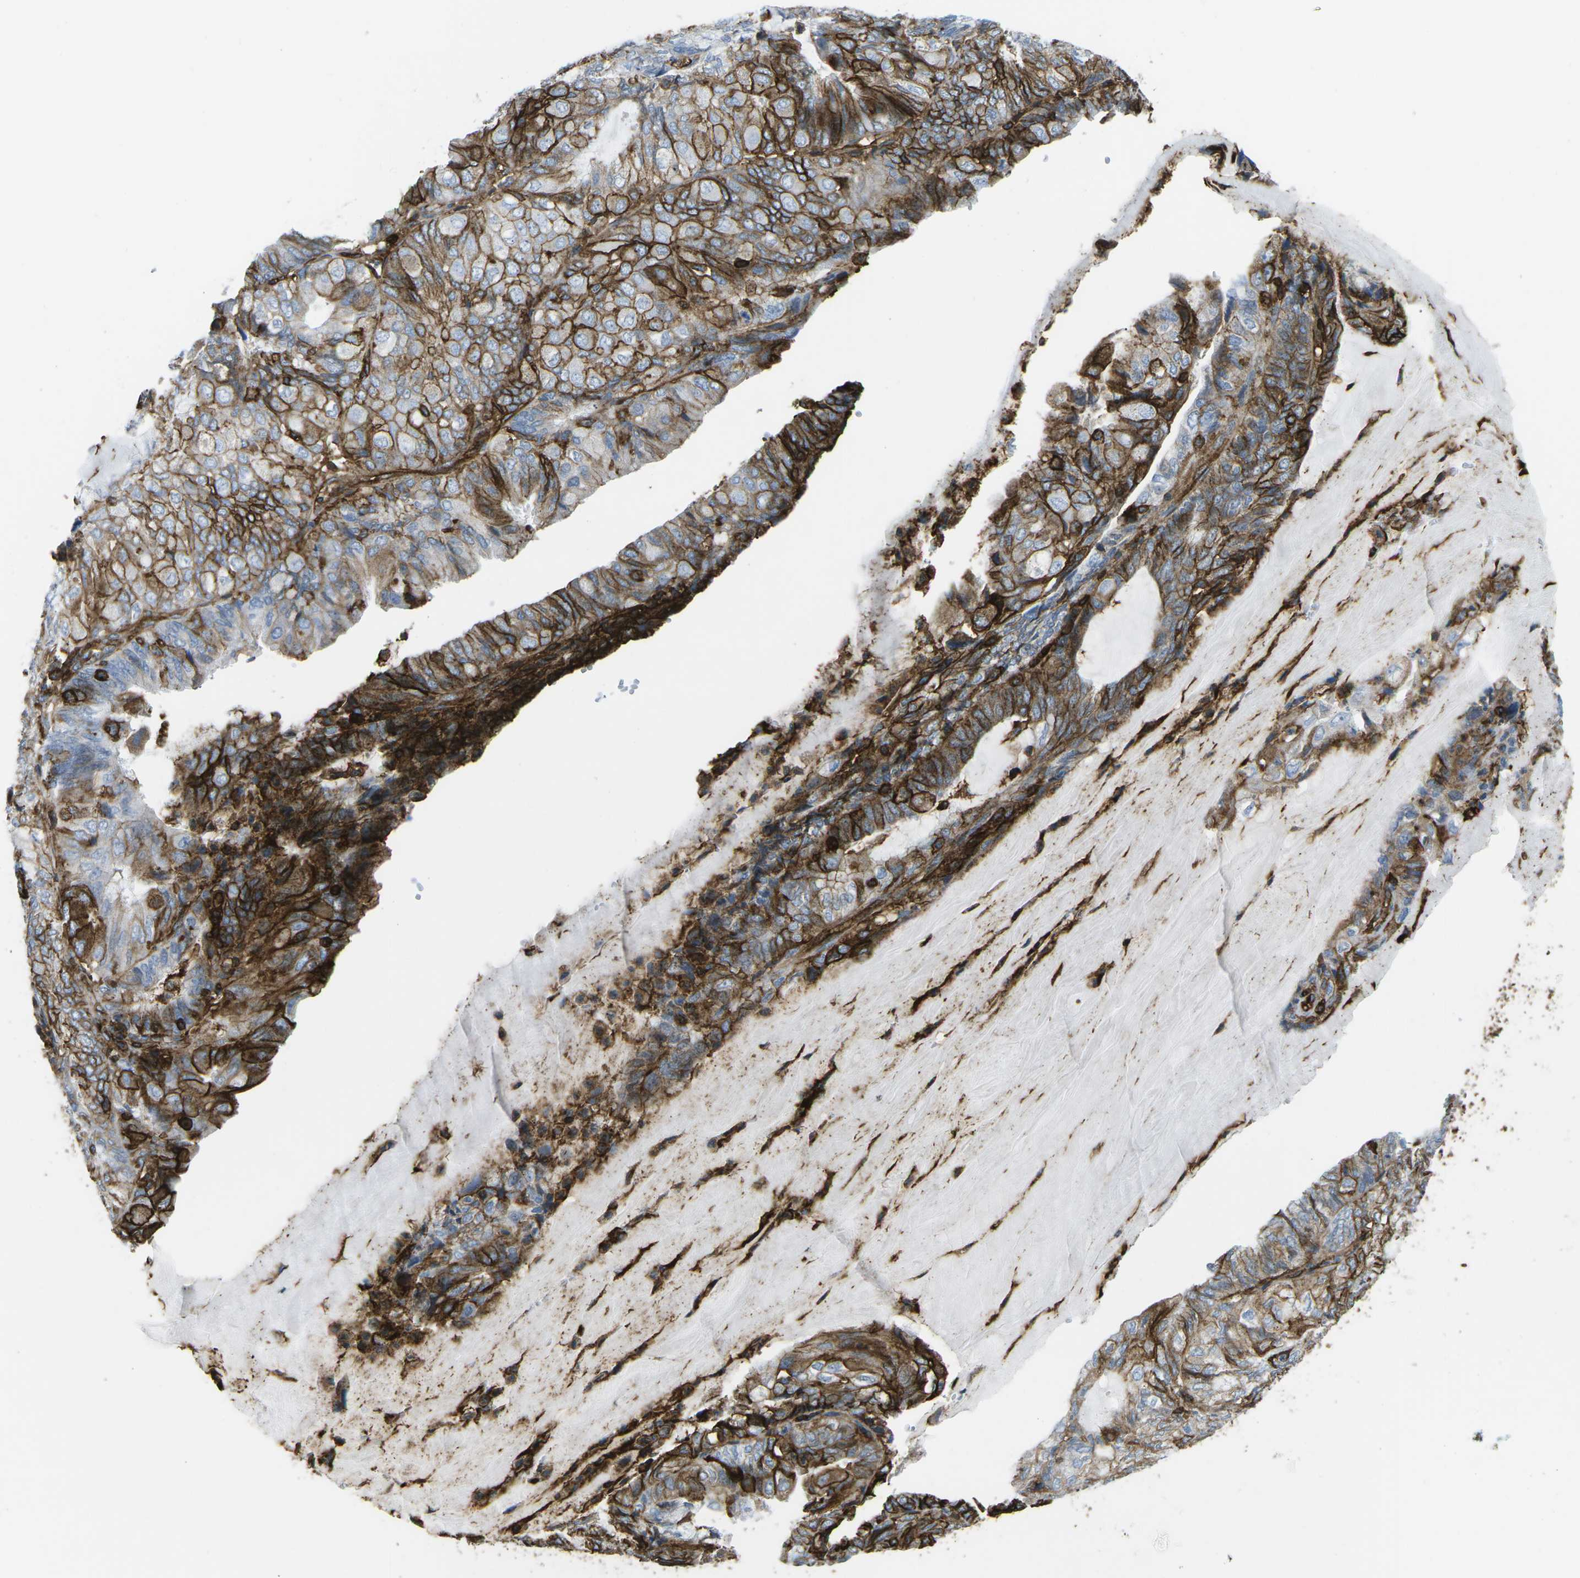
{"staining": {"intensity": "strong", "quantity": ">75%", "location": "cytoplasmic/membranous"}, "tissue": "endometrial cancer", "cell_type": "Tumor cells", "image_type": "cancer", "snomed": [{"axis": "morphology", "description": "Adenocarcinoma, NOS"}, {"axis": "topography", "description": "Endometrium"}], "caption": "Immunohistochemistry photomicrograph of human endometrial cancer (adenocarcinoma) stained for a protein (brown), which exhibits high levels of strong cytoplasmic/membranous staining in approximately >75% of tumor cells.", "gene": "HLA-B", "patient": {"sex": "female", "age": 81}}